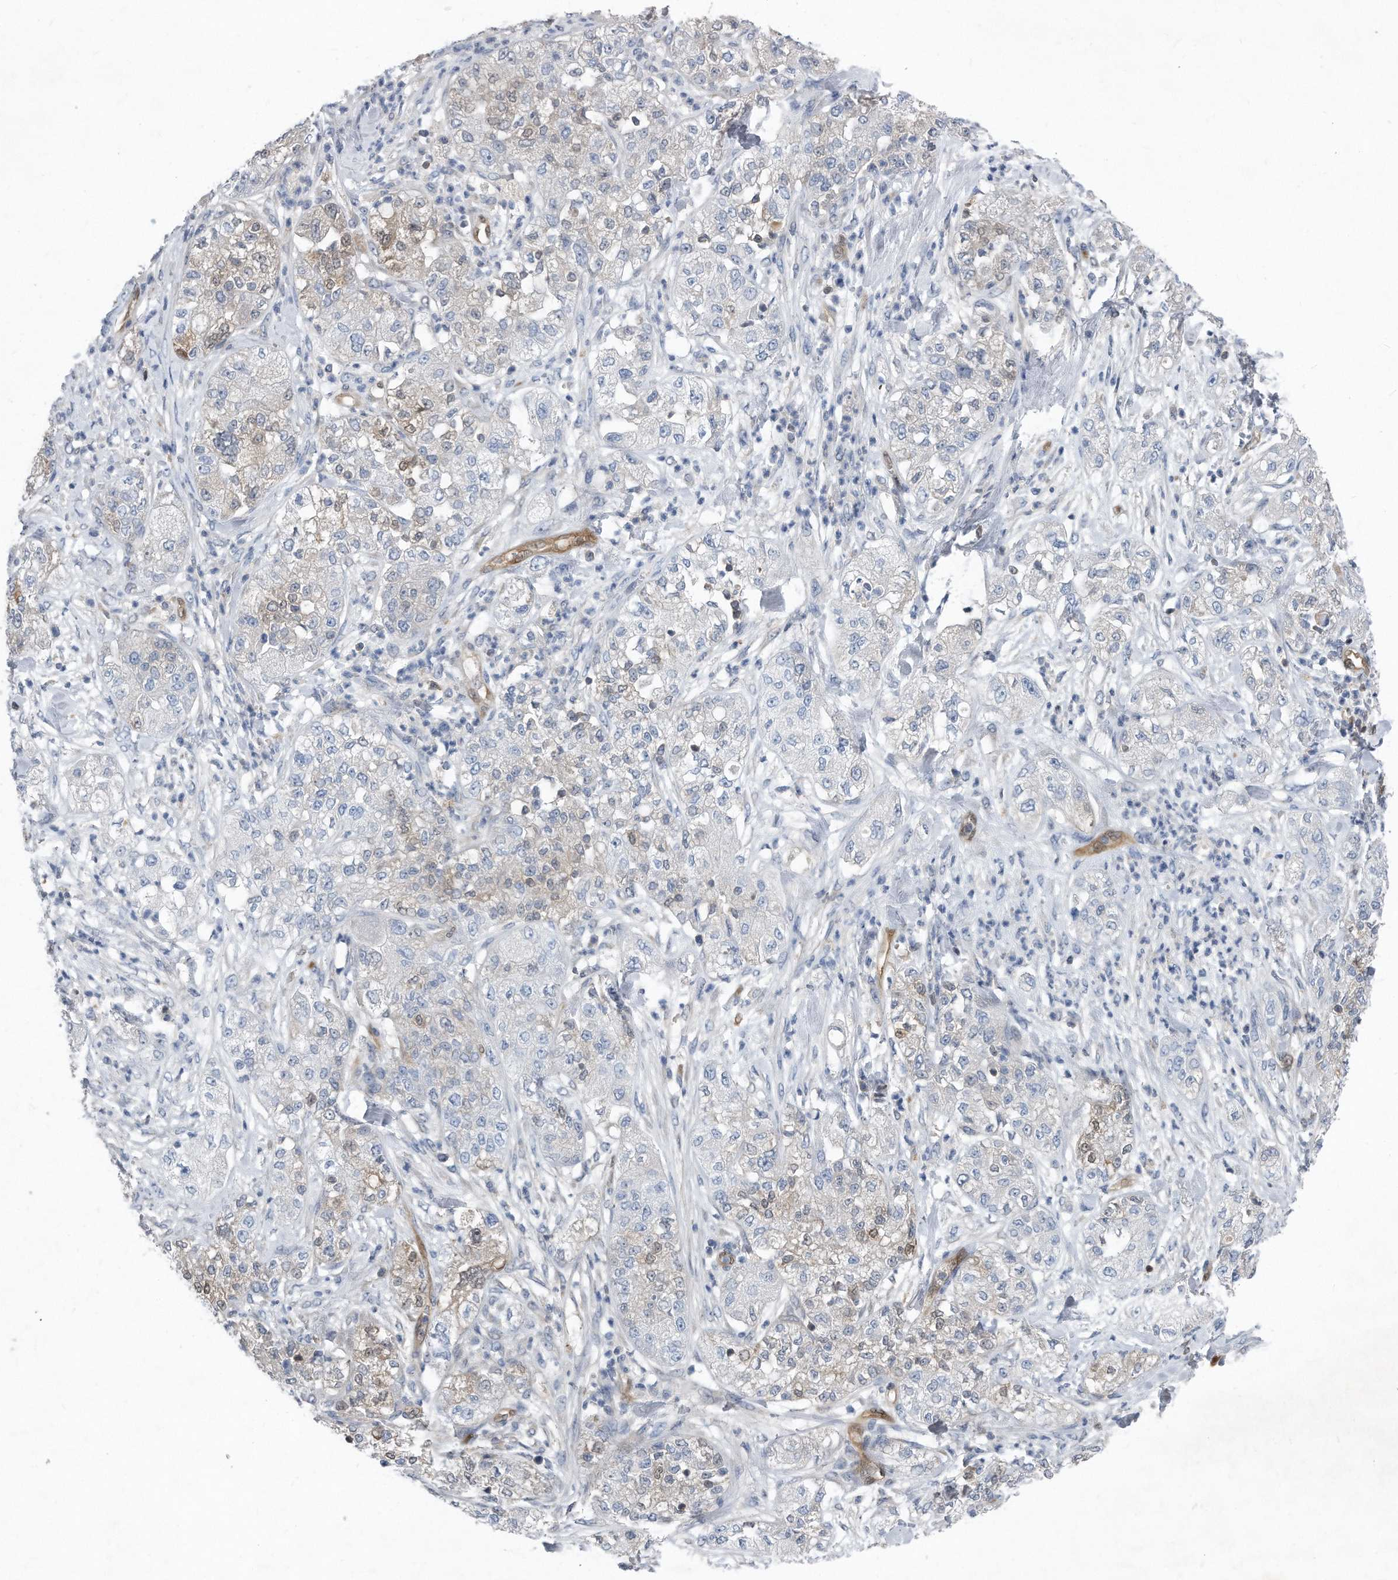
{"staining": {"intensity": "negative", "quantity": "none", "location": "none"}, "tissue": "pancreatic cancer", "cell_type": "Tumor cells", "image_type": "cancer", "snomed": [{"axis": "morphology", "description": "Adenocarcinoma, NOS"}, {"axis": "topography", "description": "Pancreas"}], "caption": "Pancreatic cancer (adenocarcinoma) was stained to show a protein in brown. There is no significant positivity in tumor cells. The staining is performed using DAB (3,3'-diaminobenzidine) brown chromogen with nuclei counter-stained in using hematoxylin.", "gene": "MAP2K6", "patient": {"sex": "female", "age": 78}}